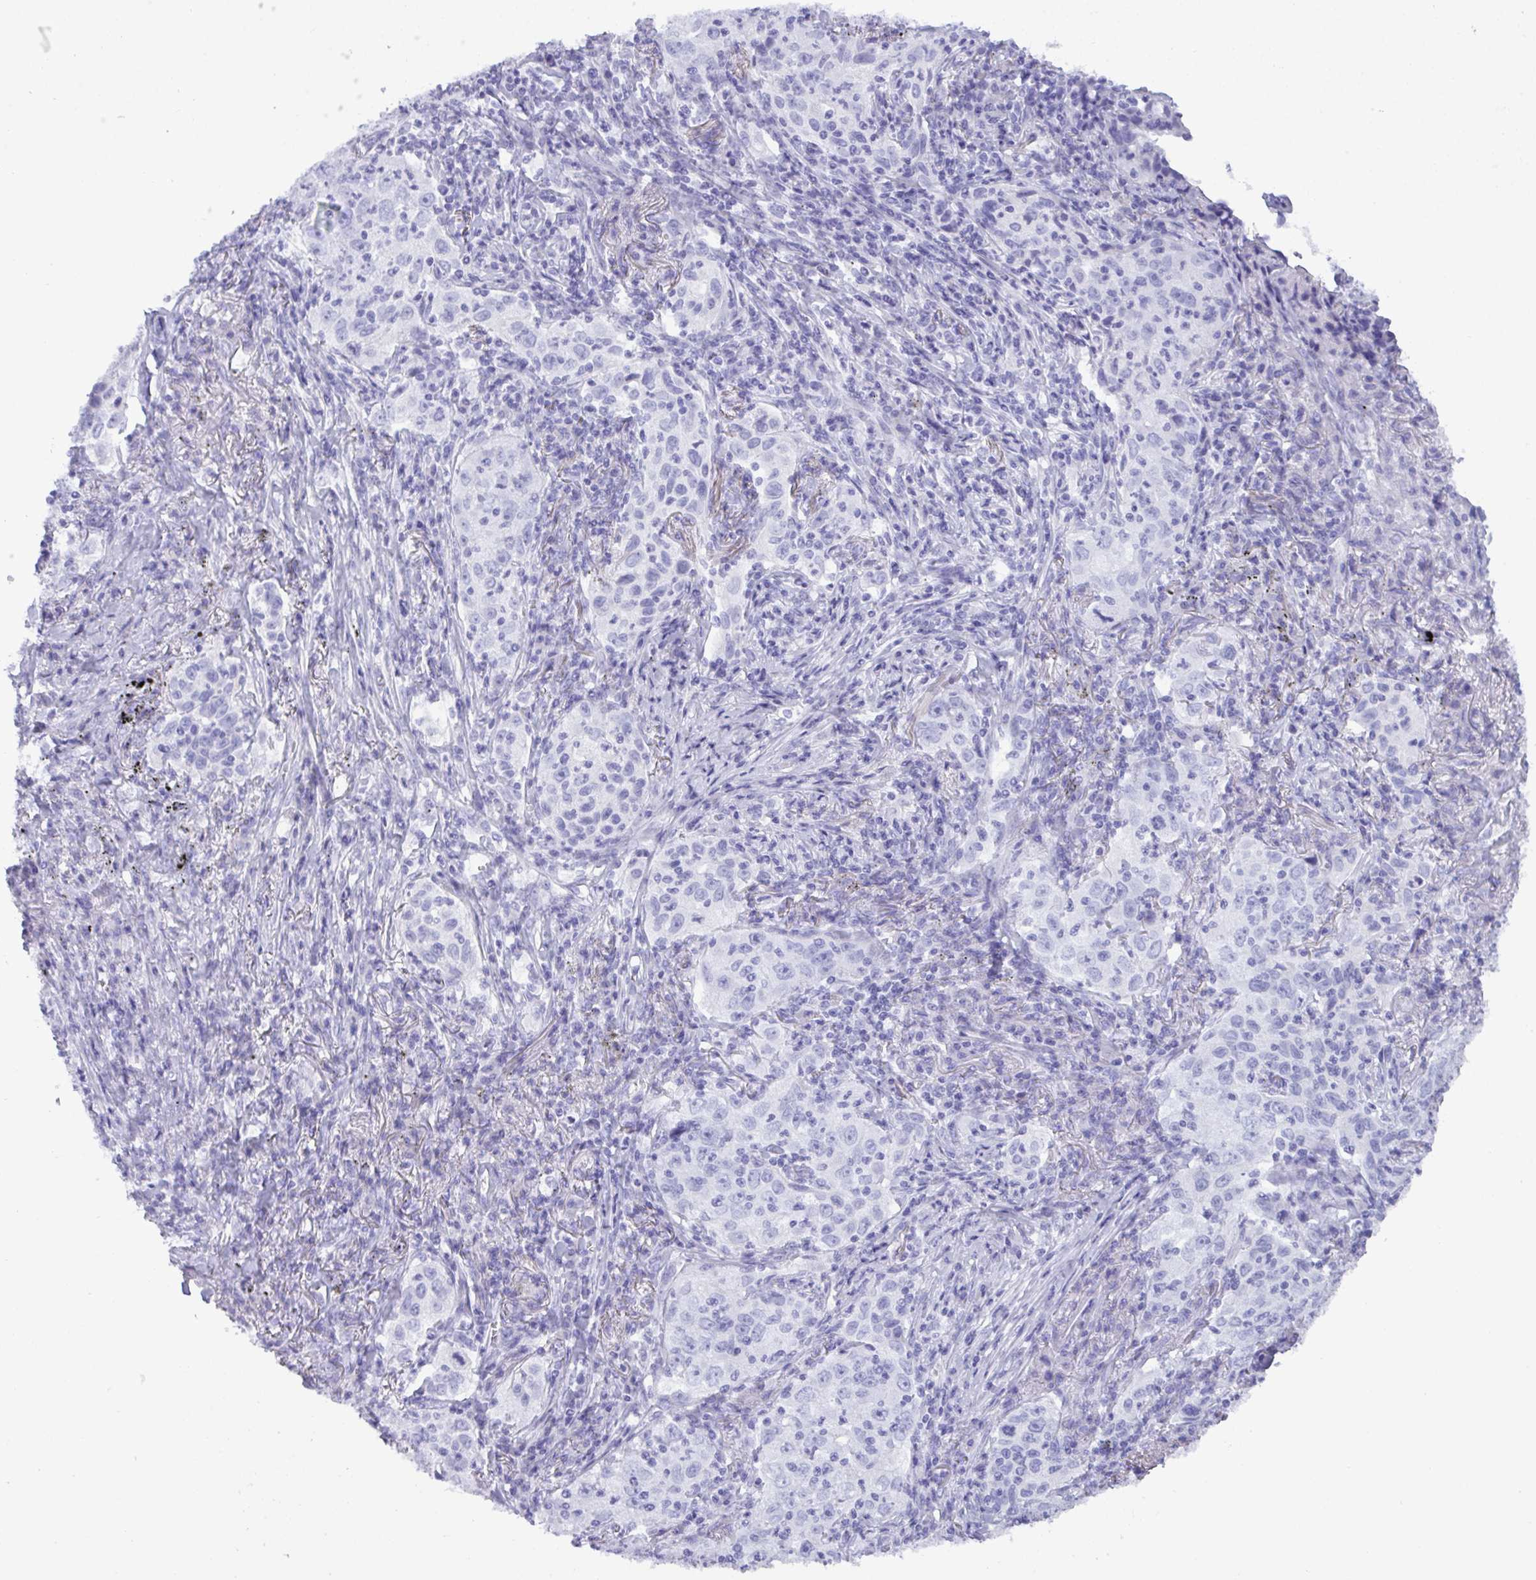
{"staining": {"intensity": "negative", "quantity": "none", "location": "none"}, "tissue": "lung cancer", "cell_type": "Tumor cells", "image_type": "cancer", "snomed": [{"axis": "morphology", "description": "Squamous cell carcinoma, NOS"}, {"axis": "topography", "description": "Lung"}], "caption": "The histopathology image displays no significant expression in tumor cells of lung cancer (squamous cell carcinoma).", "gene": "C4orf33", "patient": {"sex": "male", "age": 71}}